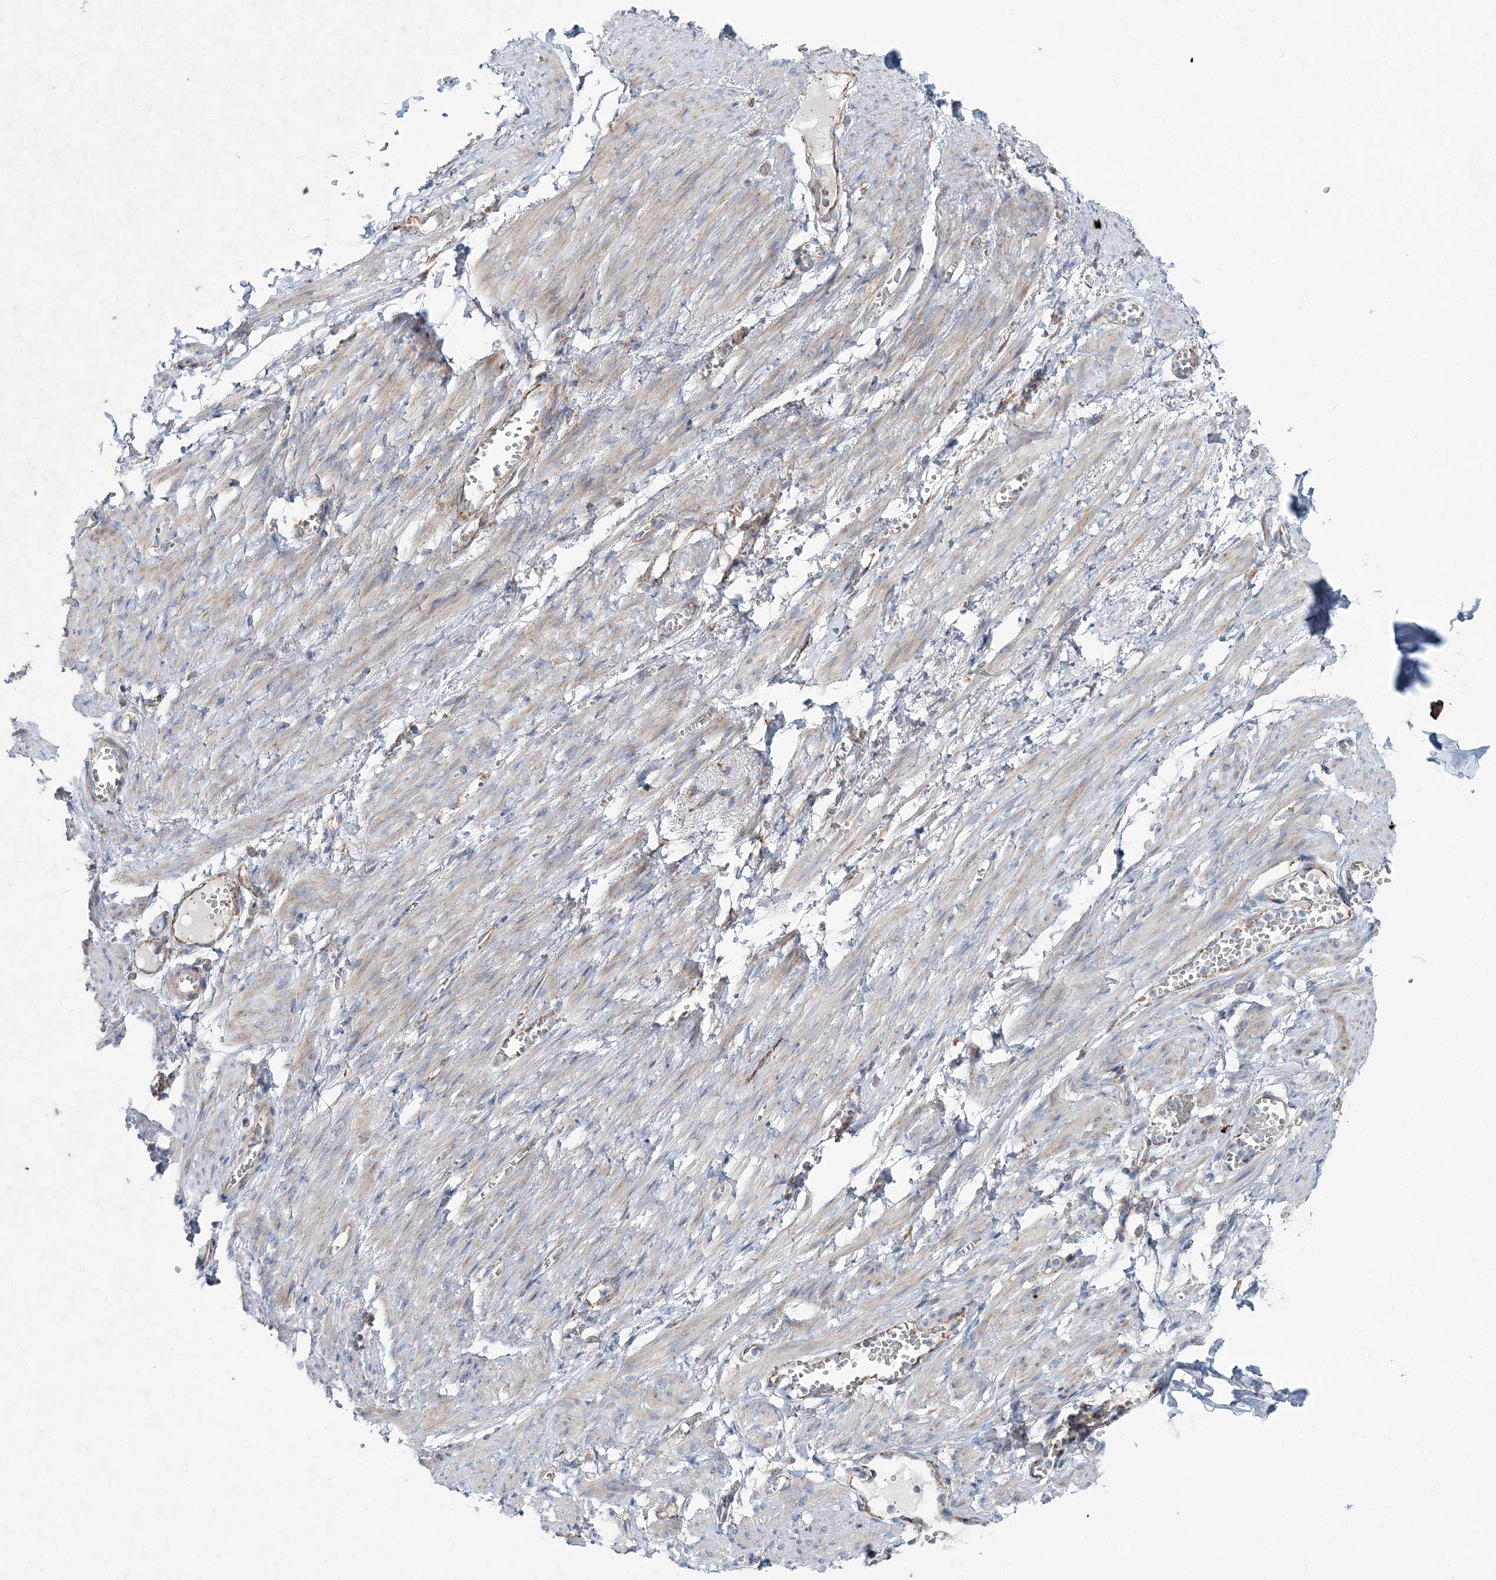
{"staining": {"intensity": "negative", "quantity": "none", "location": "none"}, "tissue": "adipose tissue", "cell_type": "Adipocytes", "image_type": "normal", "snomed": [{"axis": "morphology", "description": "Normal tissue, NOS"}, {"axis": "topography", "description": "Smooth muscle"}, {"axis": "topography", "description": "Peripheral nerve tissue"}], "caption": "This histopathology image is of benign adipose tissue stained with IHC to label a protein in brown with the nuclei are counter-stained blue. There is no expression in adipocytes.", "gene": "ARHGAP6", "patient": {"sex": "female", "age": 39}}